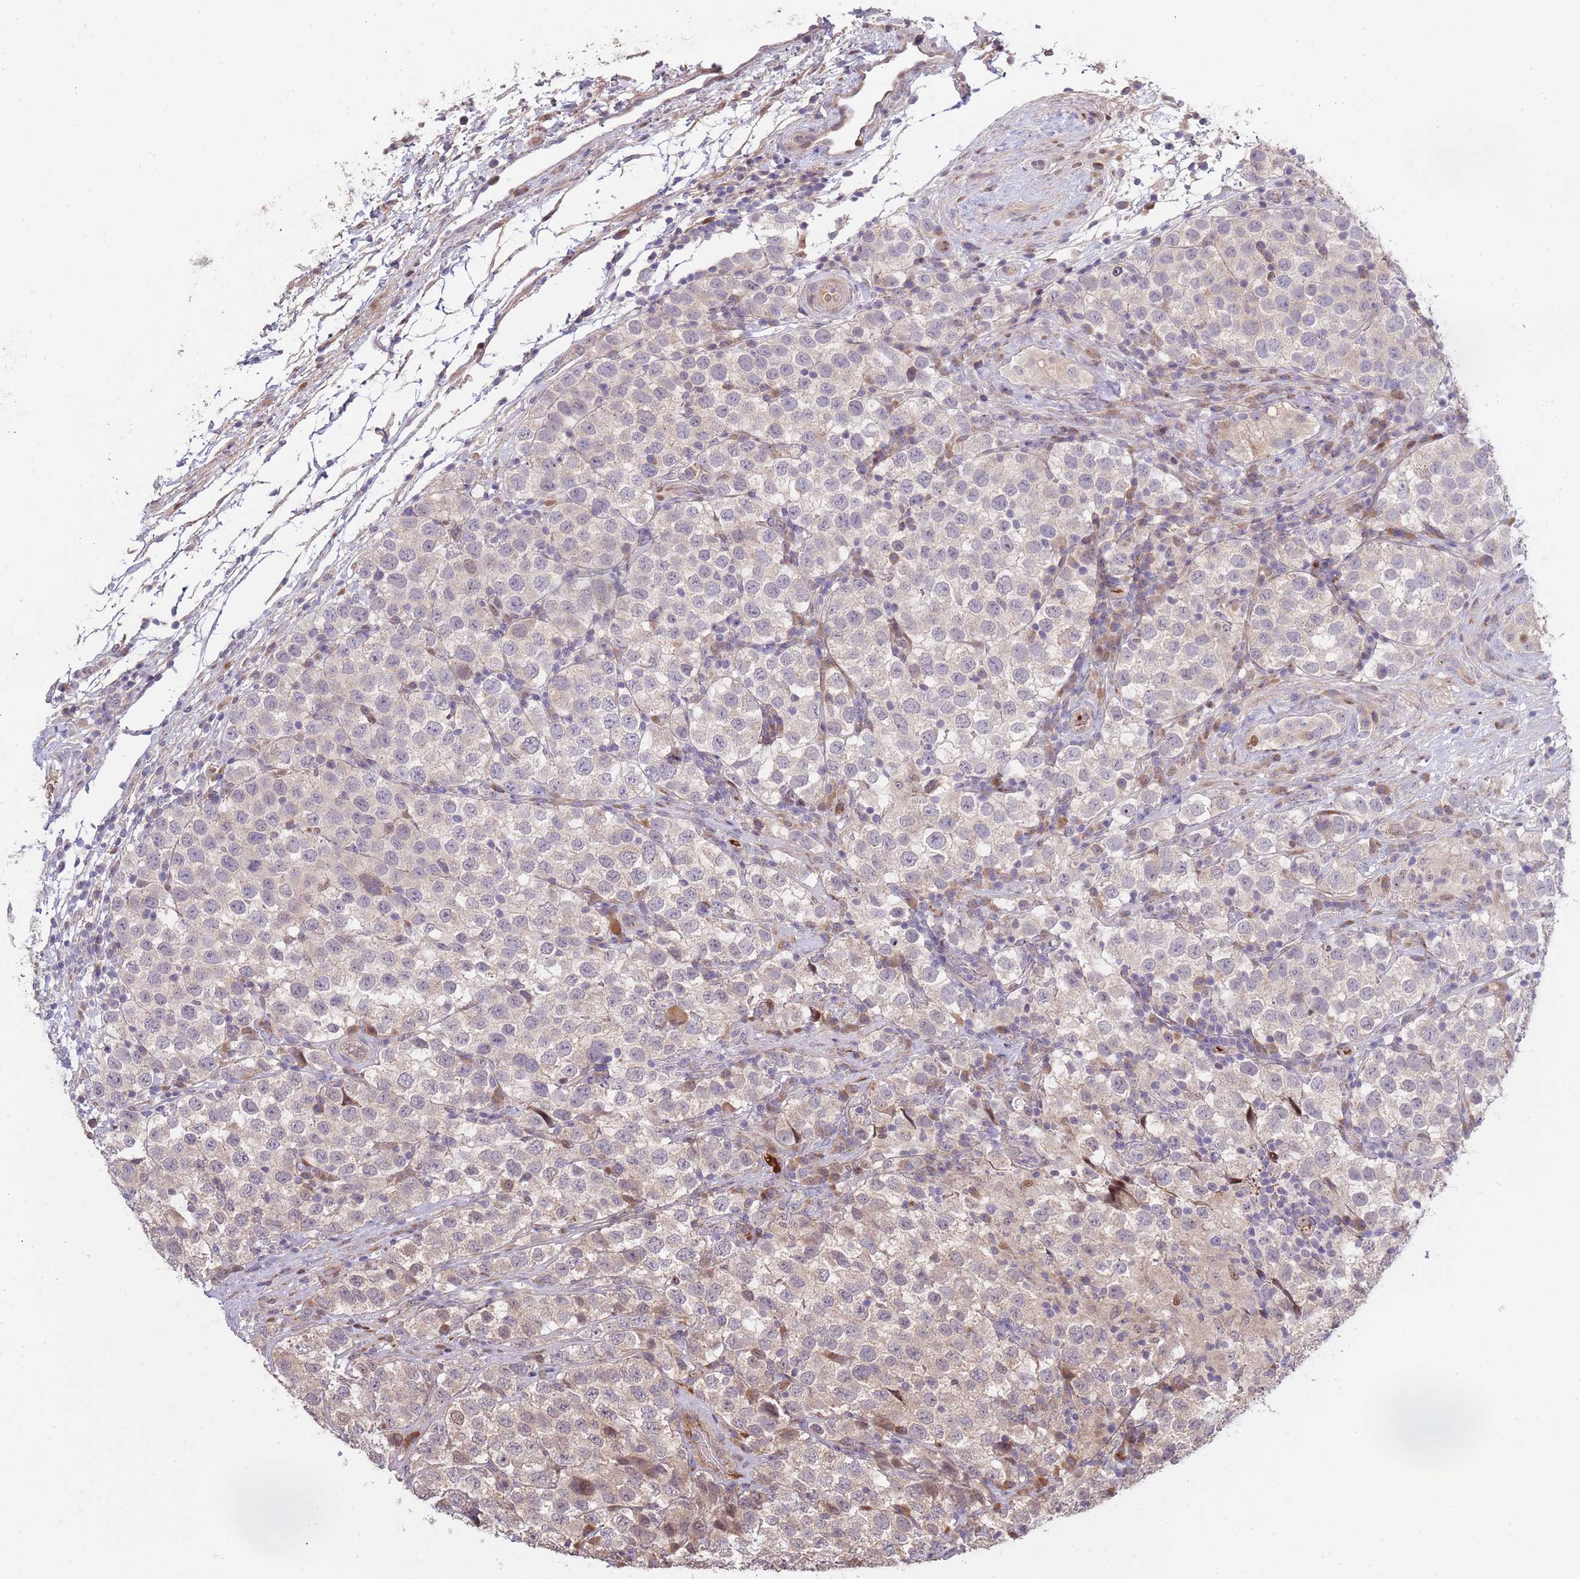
{"staining": {"intensity": "negative", "quantity": "none", "location": "none"}, "tissue": "testis cancer", "cell_type": "Tumor cells", "image_type": "cancer", "snomed": [{"axis": "morphology", "description": "Seminoma, NOS"}, {"axis": "topography", "description": "Testis"}], "caption": "IHC of human testis seminoma shows no expression in tumor cells. (DAB (3,3'-diaminobenzidine) immunohistochemistry, high magnification).", "gene": "SYNDIG1L", "patient": {"sex": "male", "age": 34}}